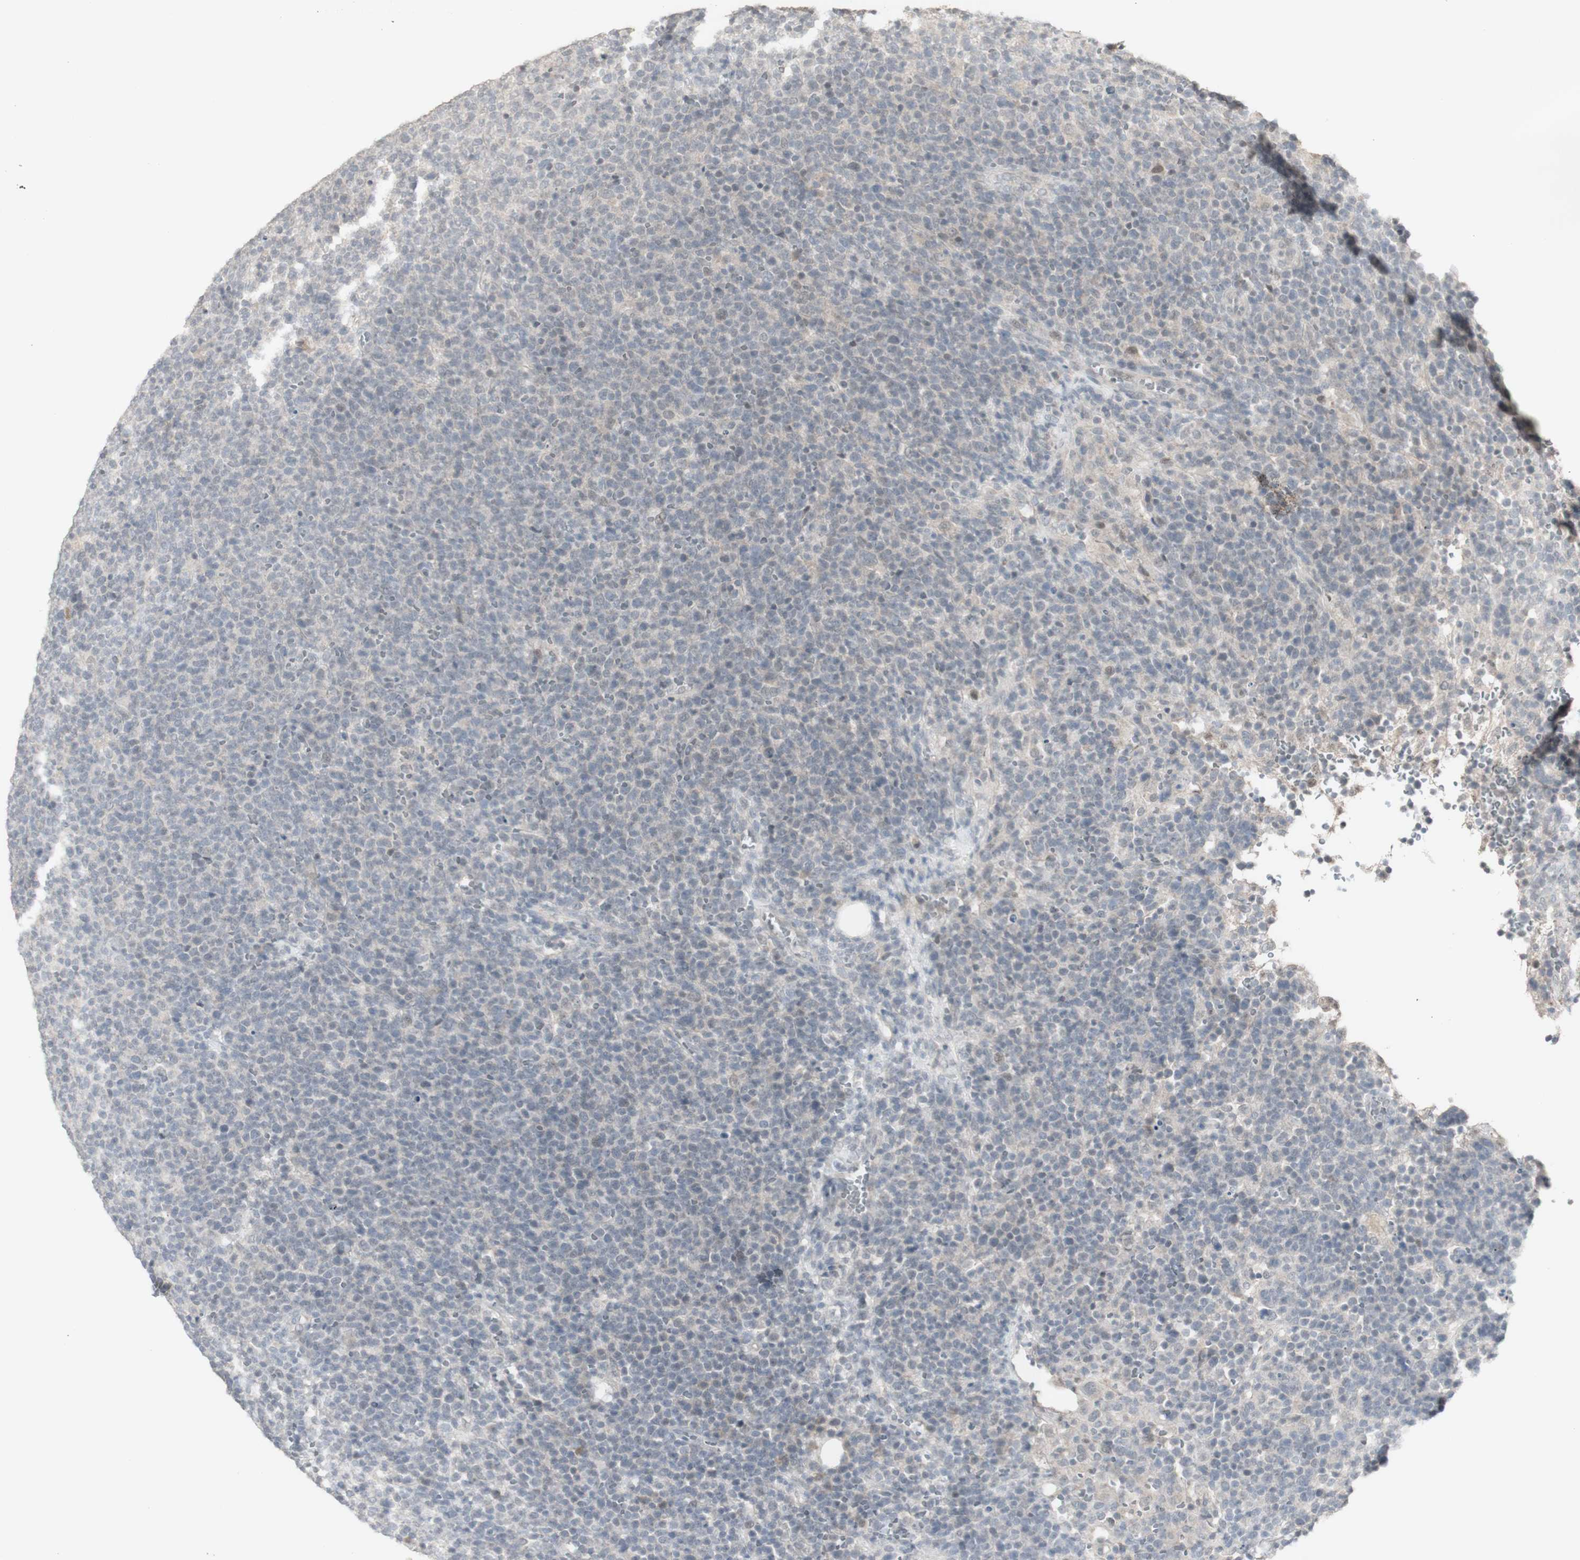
{"staining": {"intensity": "negative", "quantity": "none", "location": "none"}, "tissue": "lymphoma", "cell_type": "Tumor cells", "image_type": "cancer", "snomed": [{"axis": "morphology", "description": "Malignant lymphoma, non-Hodgkin's type, High grade"}, {"axis": "topography", "description": "Lymph node"}], "caption": "A histopathology image of lymphoma stained for a protein reveals no brown staining in tumor cells.", "gene": "C1orf116", "patient": {"sex": "male", "age": 61}}